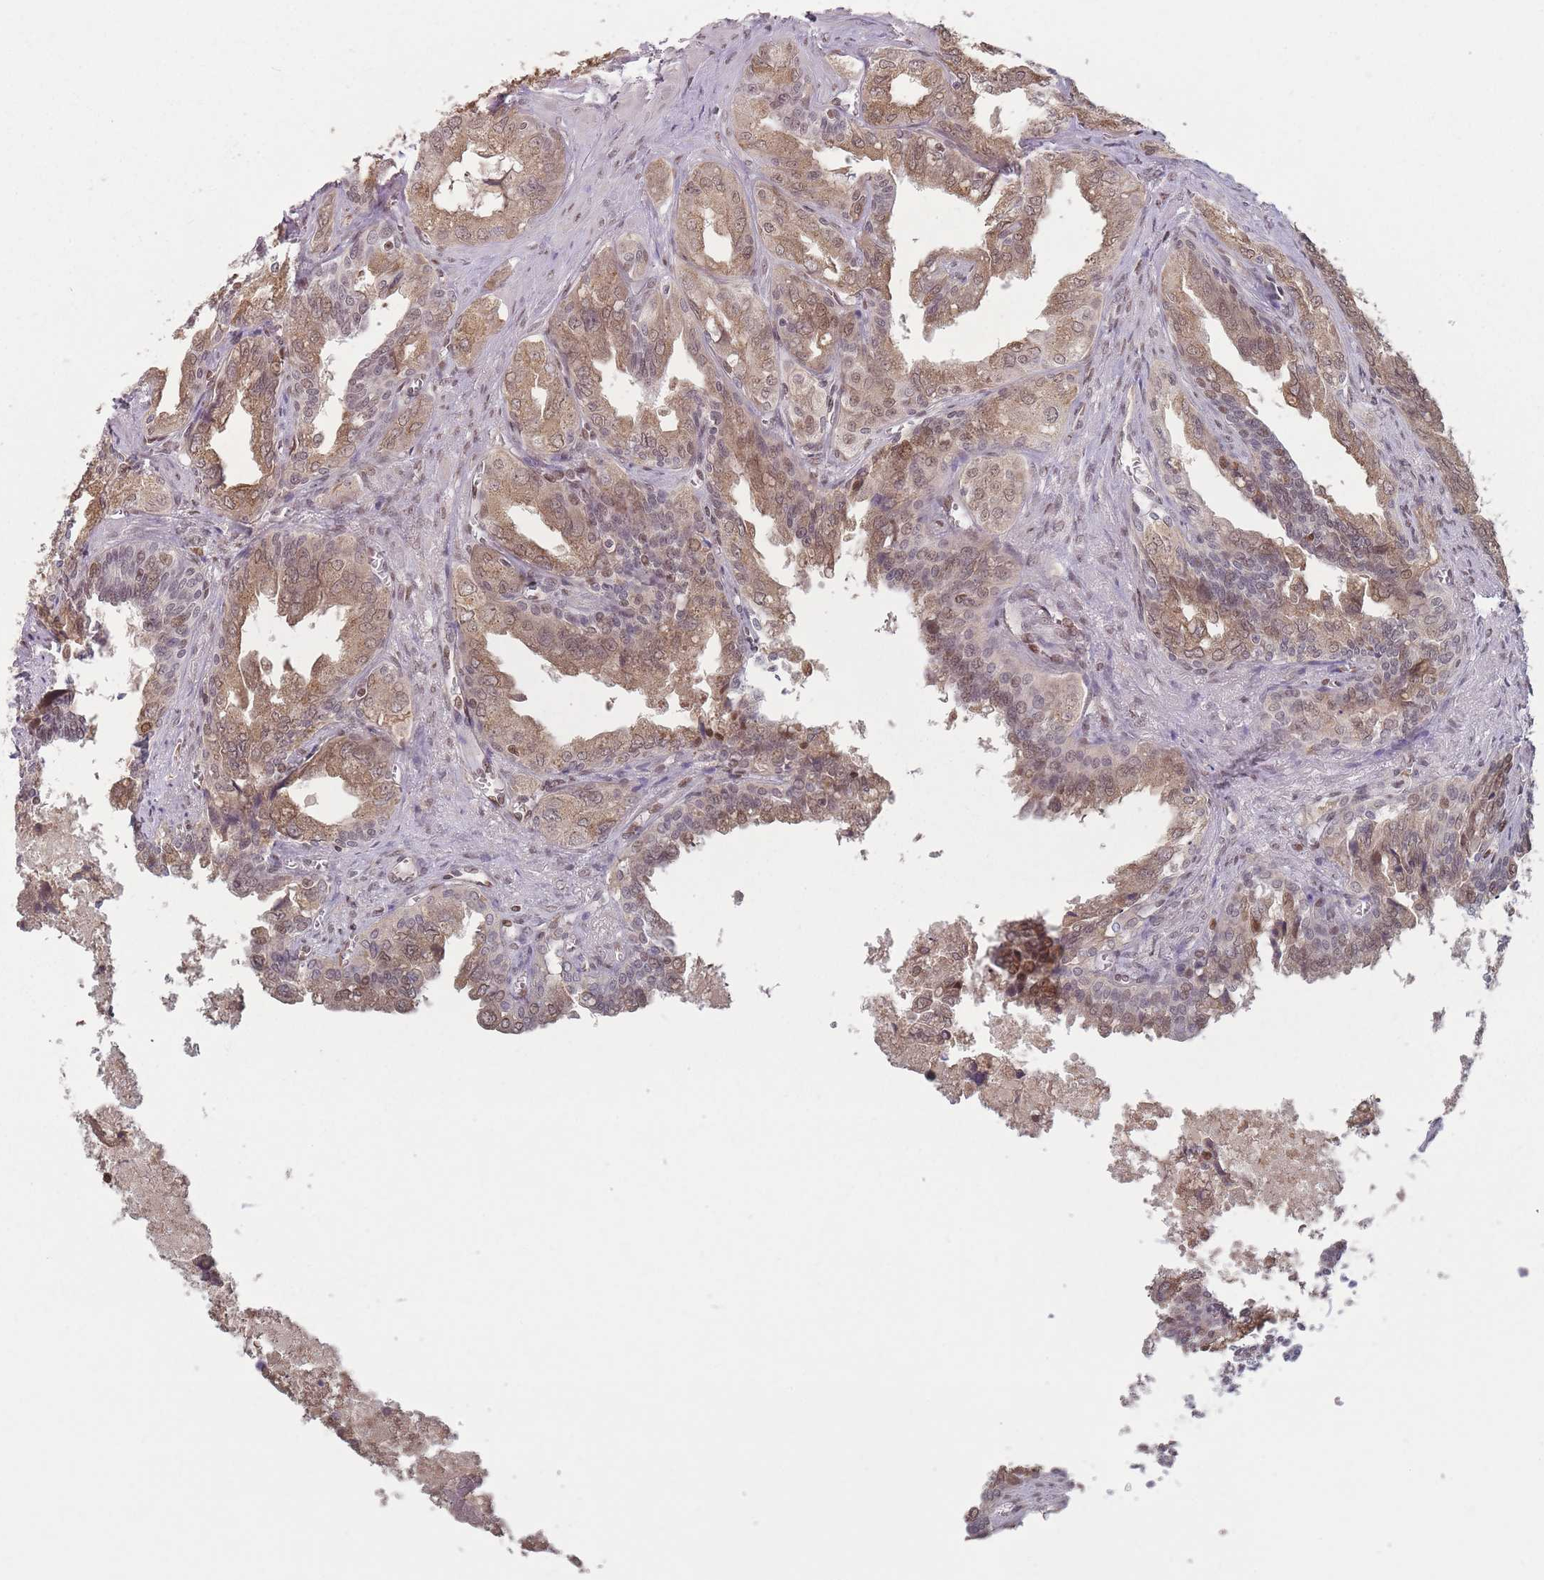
{"staining": {"intensity": "moderate", "quantity": ">75%", "location": "cytoplasmic/membranous,nuclear"}, "tissue": "seminal vesicle", "cell_type": "Glandular cells", "image_type": "normal", "snomed": [{"axis": "morphology", "description": "Normal tissue, NOS"}, {"axis": "topography", "description": "Seminal veicle"}], "caption": "Glandular cells reveal medium levels of moderate cytoplasmic/membranous,nuclear positivity in approximately >75% of cells in normal human seminal vesicle.", "gene": "SH3BGRL2", "patient": {"sex": "male", "age": 67}}